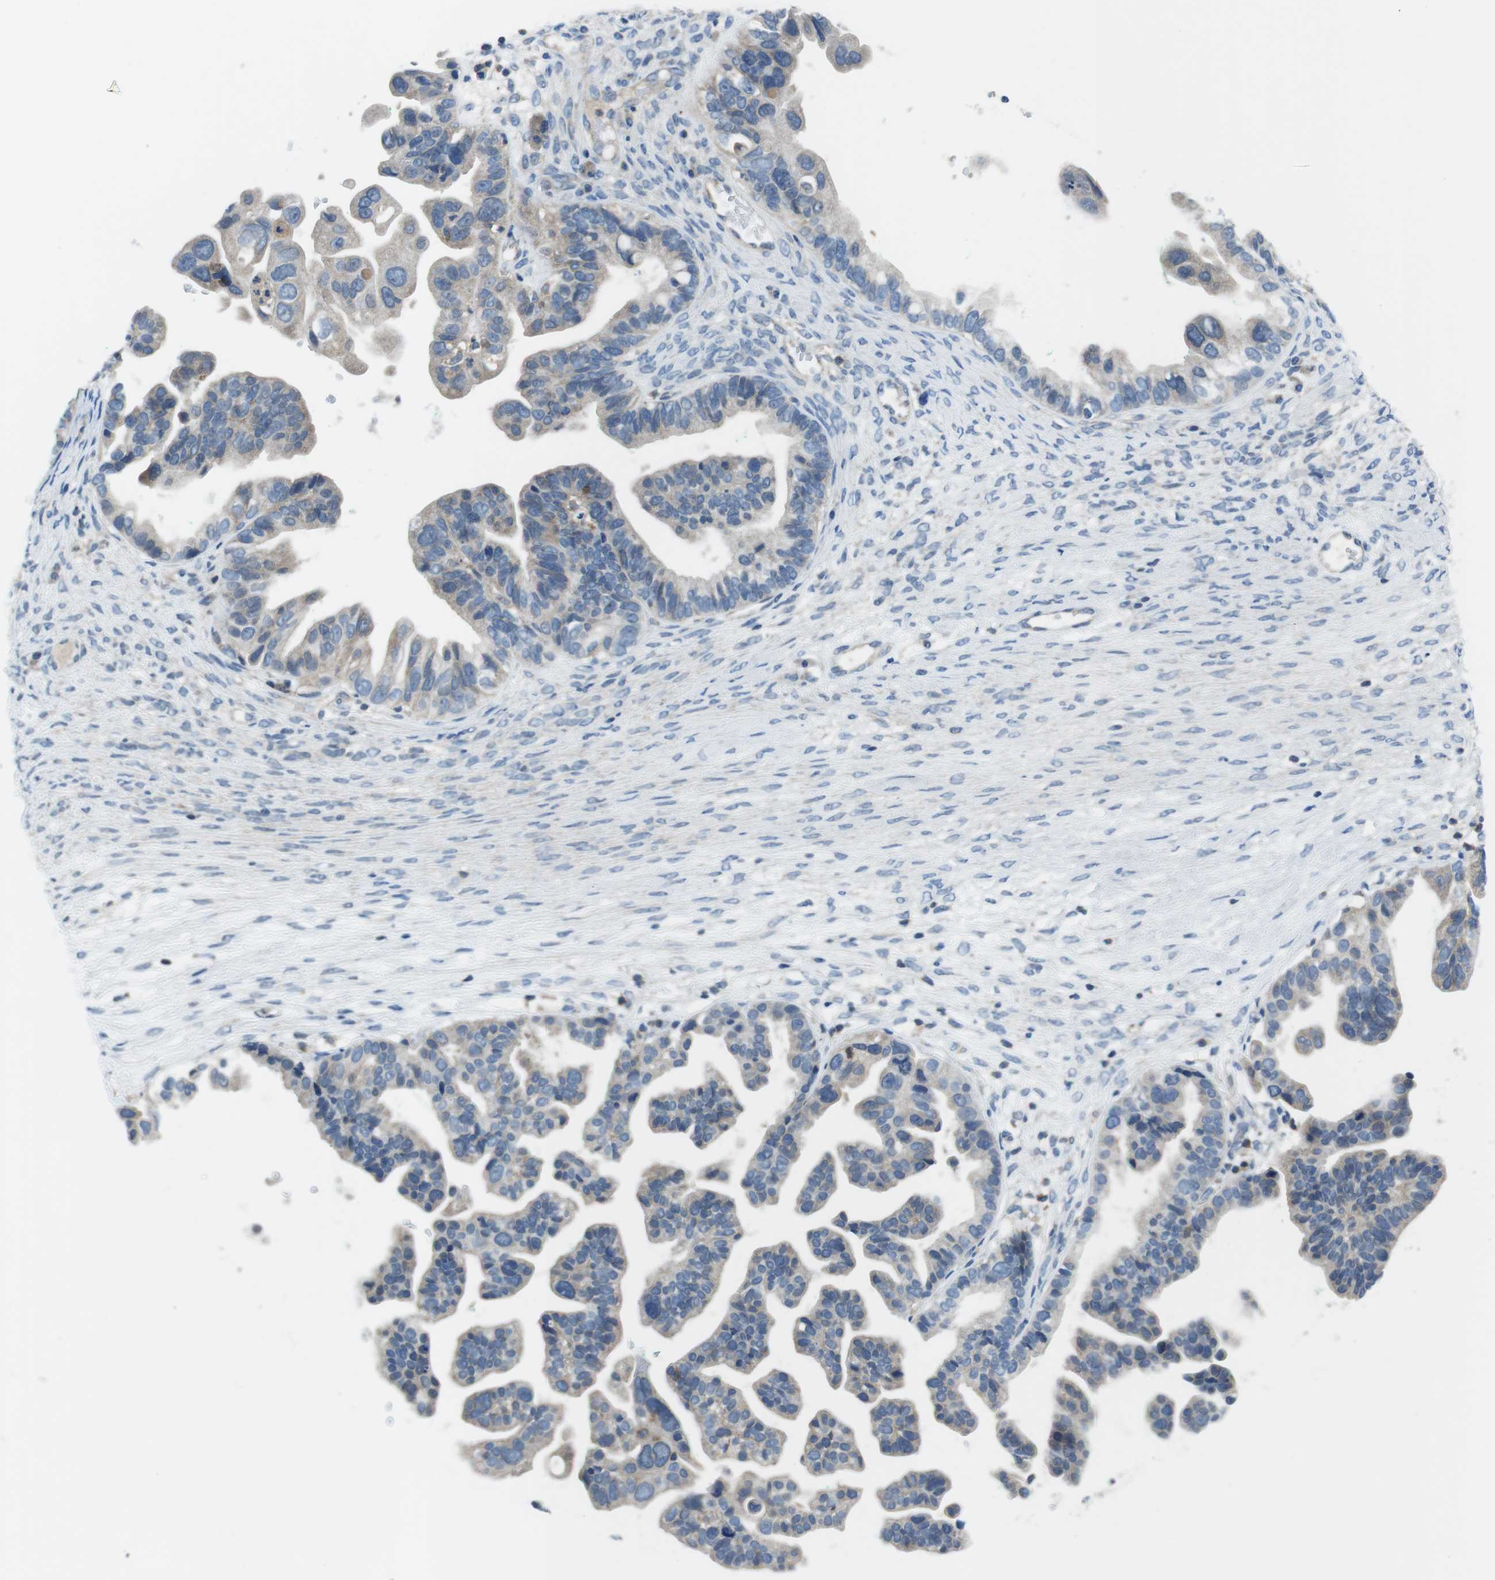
{"staining": {"intensity": "negative", "quantity": "none", "location": "none"}, "tissue": "ovarian cancer", "cell_type": "Tumor cells", "image_type": "cancer", "snomed": [{"axis": "morphology", "description": "Cystadenocarcinoma, serous, NOS"}, {"axis": "topography", "description": "Ovary"}], "caption": "Ovarian cancer was stained to show a protein in brown. There is no significant staining in tumor cells.", "gene": "PIK3CD", "patient": {"sex": "female", "age": 56}}